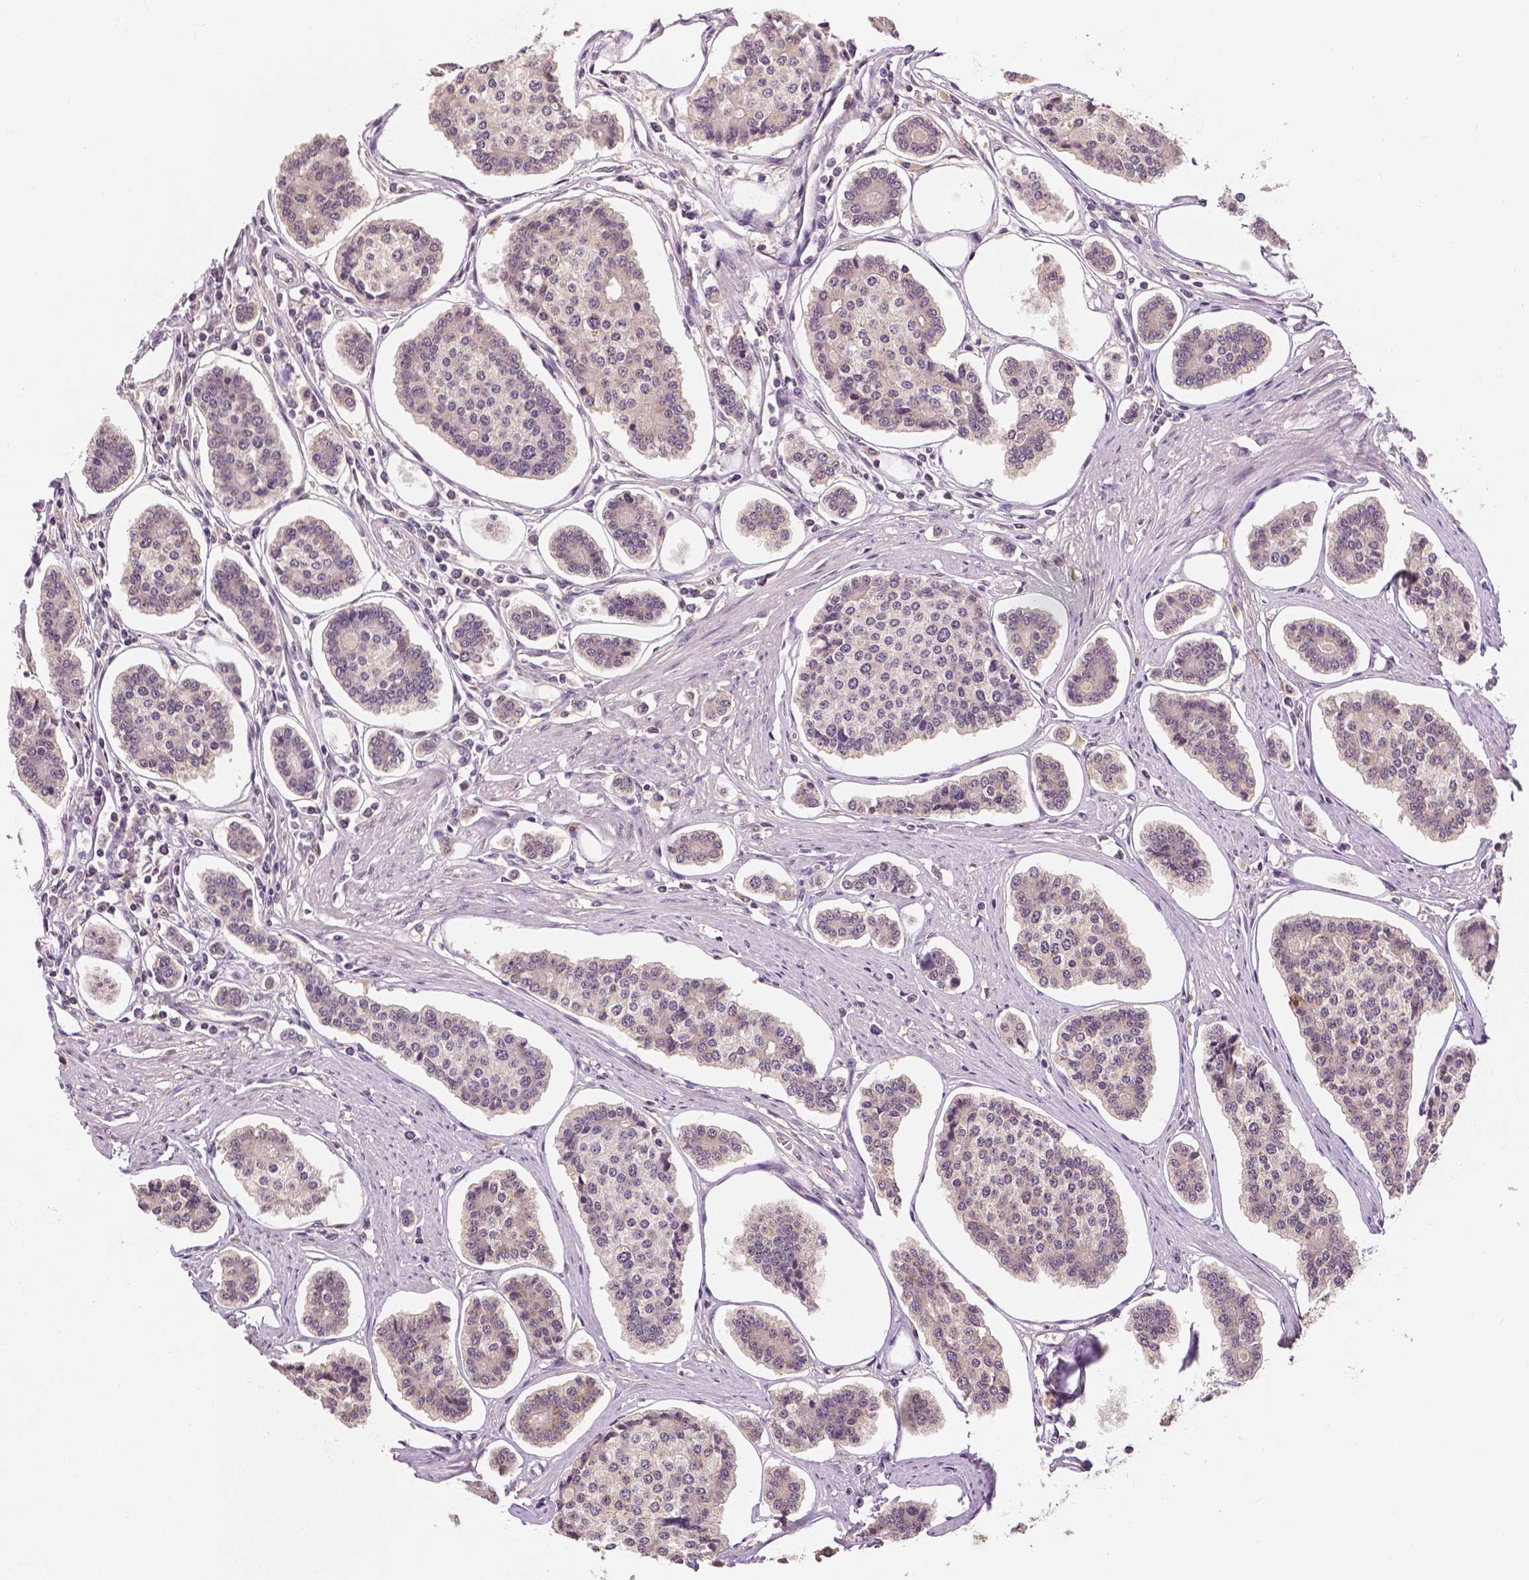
{"staining": {"intensity": "weak", "quantity": "<25%", "location": "cytoplasmic/membranous"}, "tissue": "carcinoid", "cell_type": "Tumor cells", "image_type": "cancer", "snomed": [{"axis": "morphology", "description": "Carcinoid, malignant, NOS"}, {"axis": "topography", "description": "Small intestine"}], "caption": "High magnification brightfield microscopy of malignant carcinoid stained with DAB (brown) and counterstained with hematoxylin (blue): tumor cells show no significant expression.", "gene": "MAP1LC3B", "patient": {"sex": "female", "age": 65}}